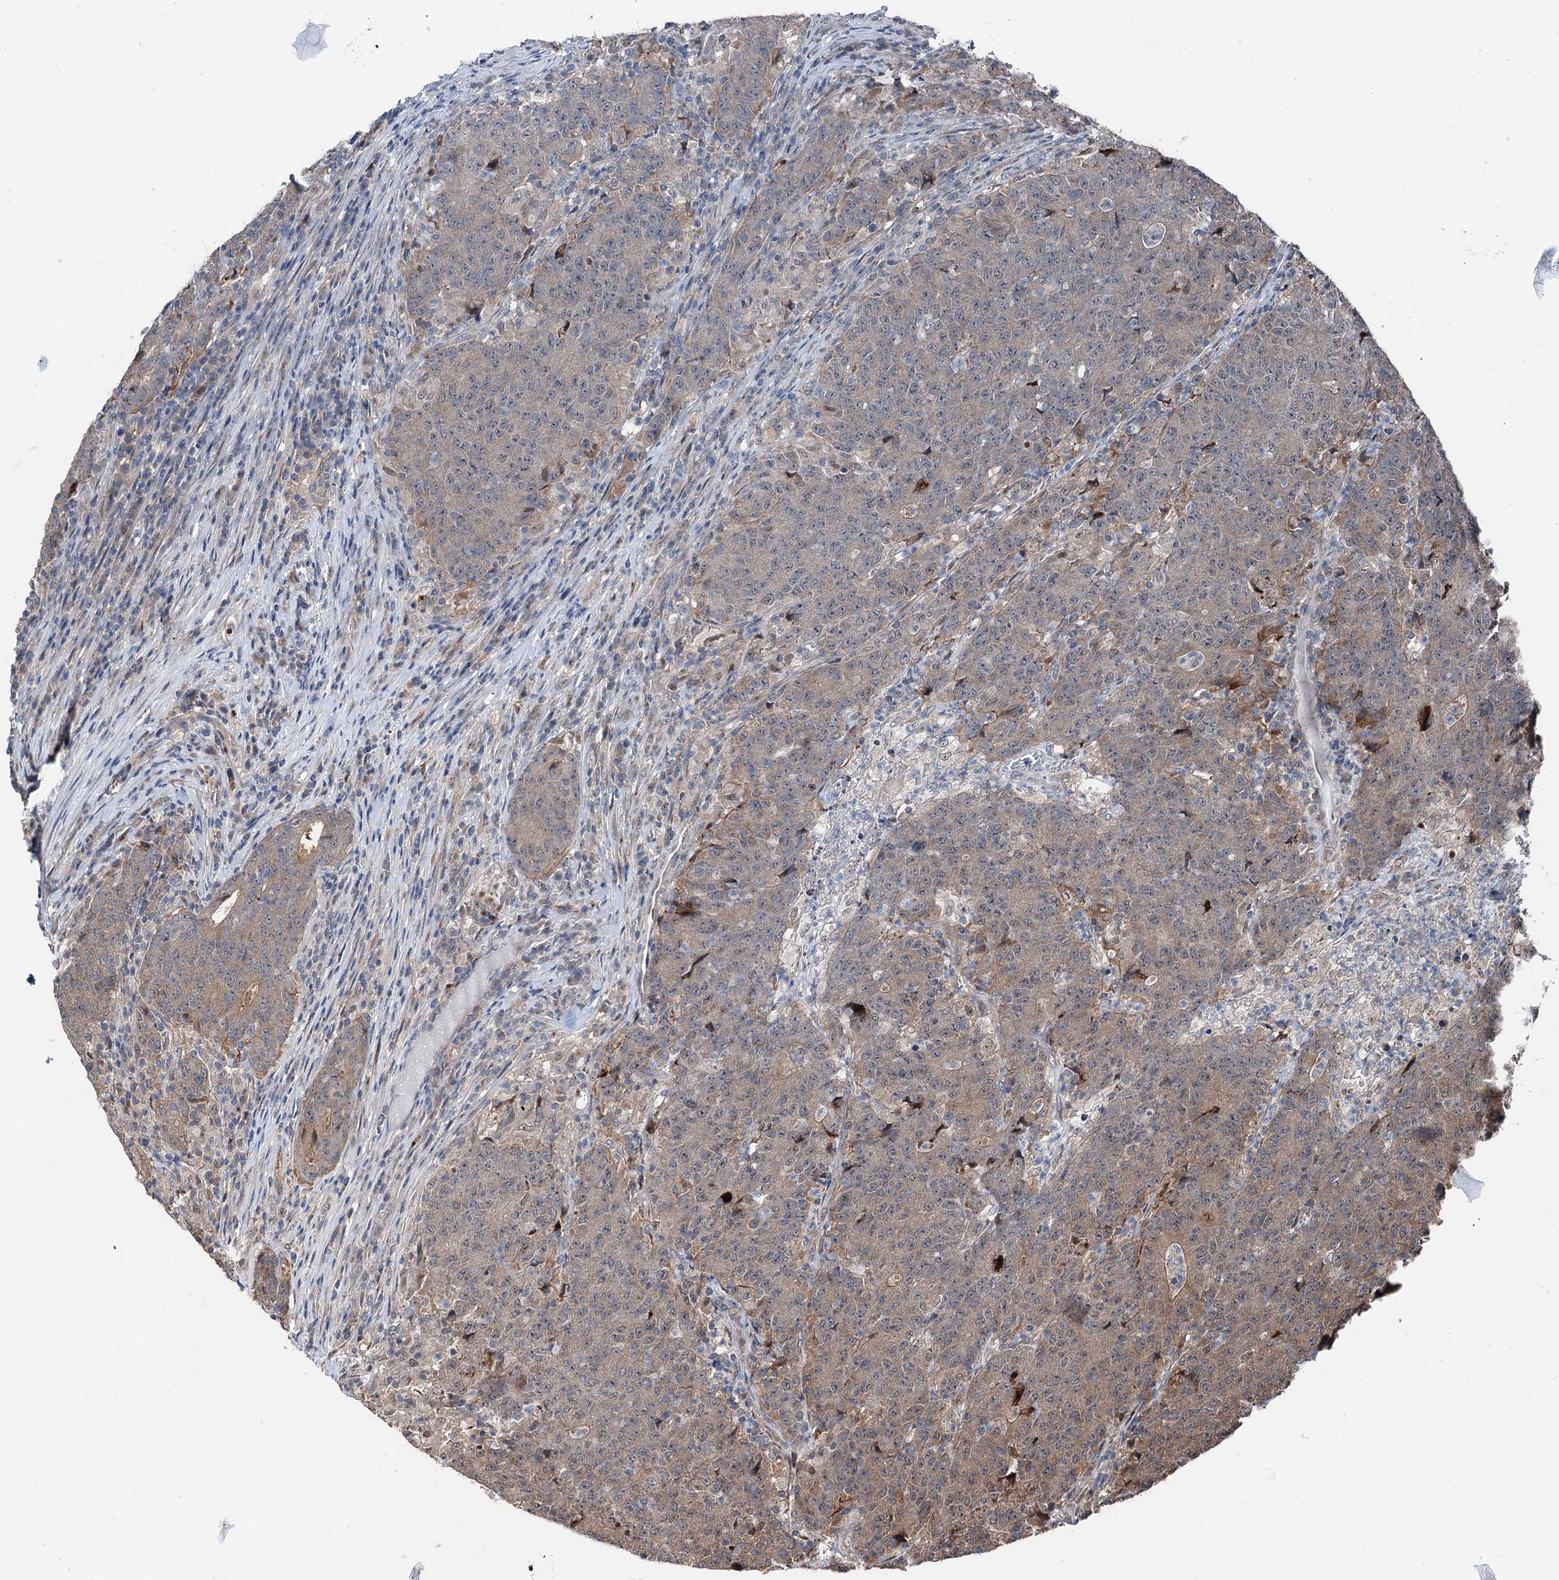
{"staining": {"intensity": "moderate", "quantity": "25%-75%", "location": "cytoplasmic/membranous"}, "tissue": "colorectal cancer", "cell_type": "Tumor cells", "image_type": "cancer", "snomed": [{"axis": "morphology", "description": "Adenocarcinoma, NOS"}, {"axis": "topography", "description": "Colon"}], "caption": "Colorectal adenocarcinoma stained with a protein marker reveals moderate staining in tumor cells.", "gene": "PSMD13", "patient": {"sex": "female", "age": 75}}